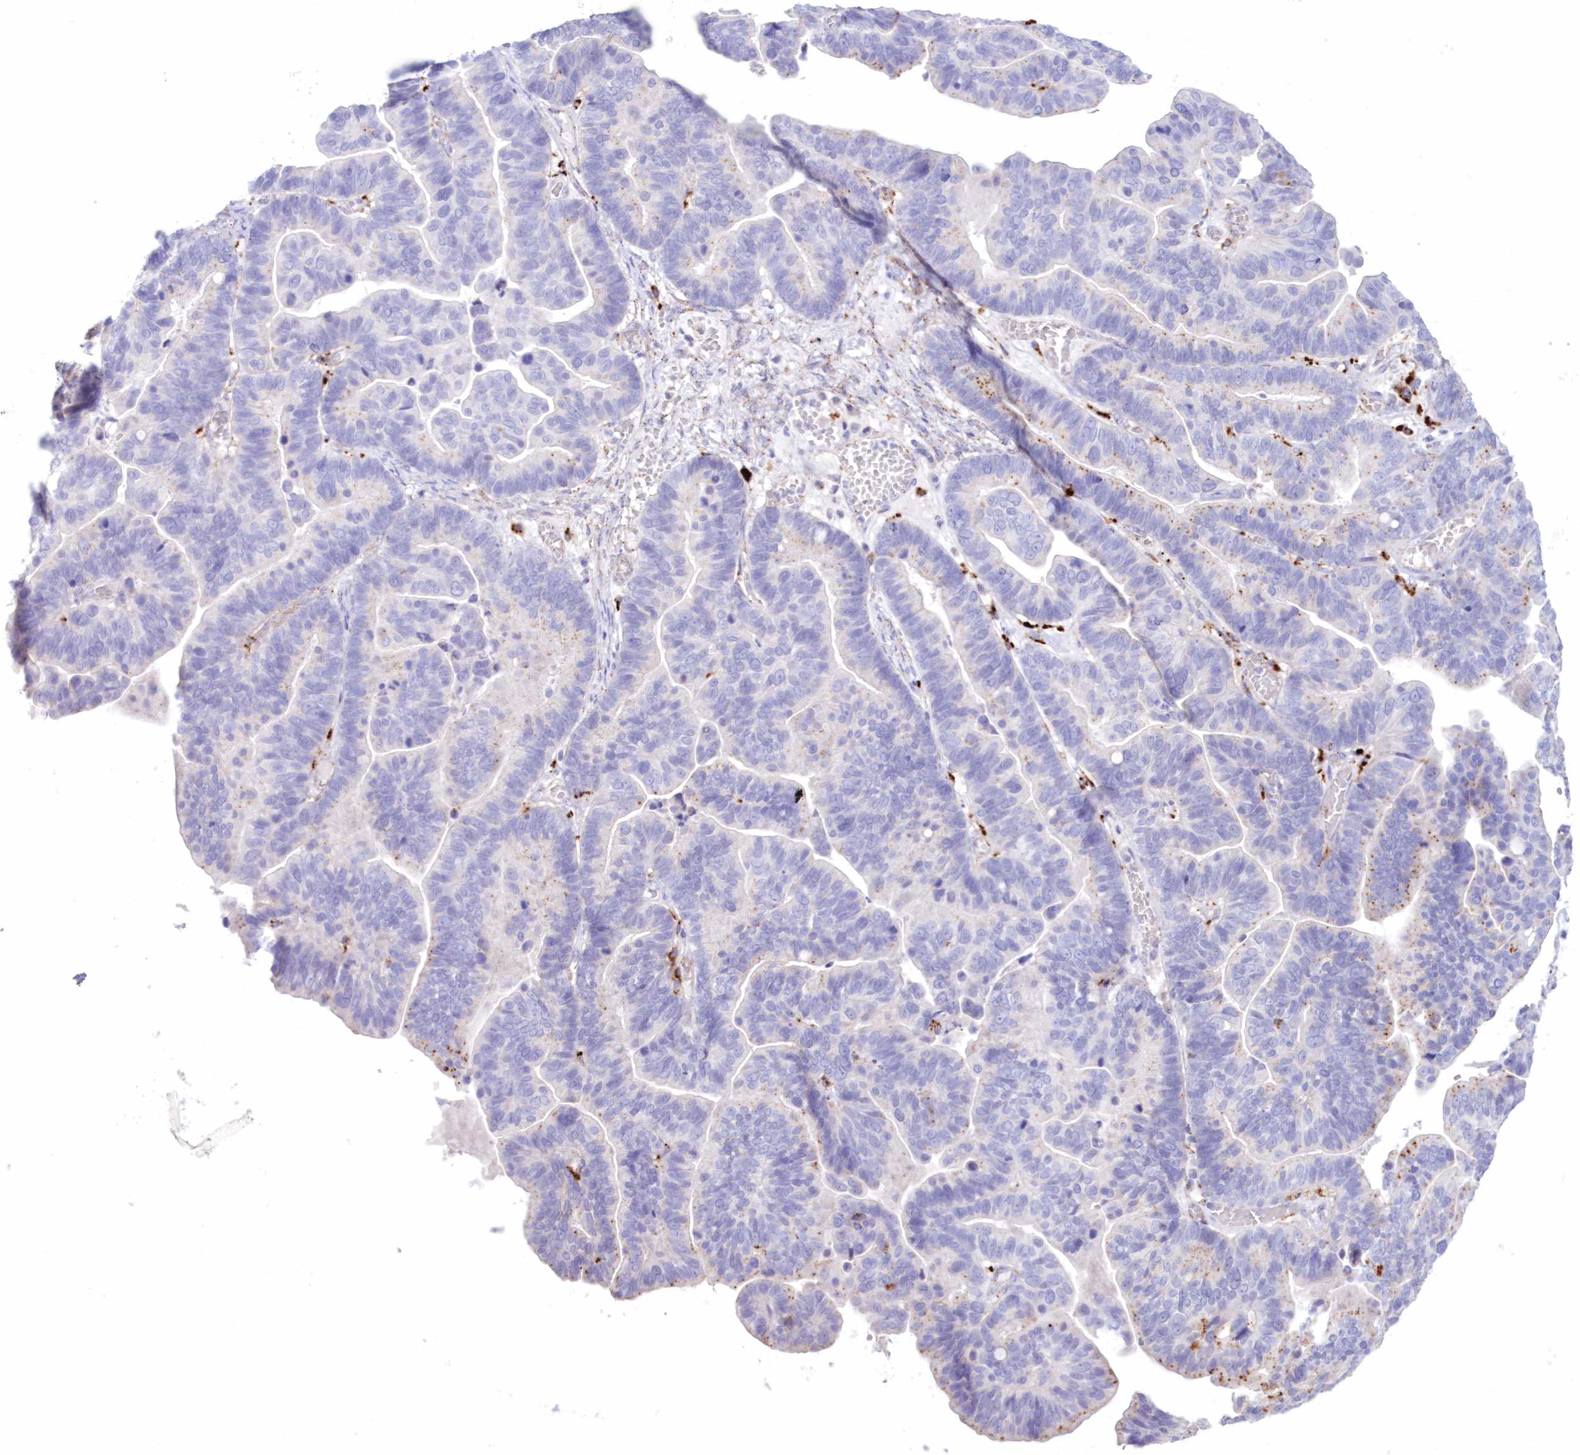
{"staining": {"intensity": "moderate", "quantity": "<25%", "location": "cytoplasmic/membranous"}, "tissue": "ovarian cancer", "cell_type": "Tumor cells", "image_type": "cancer", "snomed": [{"axis": "morphology", "description": "Cystadenocarcinoma, serous, NOS"}, {"axis": "topography", "description": "Ovary"}], "caption": "The immunohistochemical stain shows moderate cytoplasmic/membranous positivity in tumor cells of ovarian cancer tissue.", "gene": "TPP1", "patient": {"sex": "female", "age": 56}}